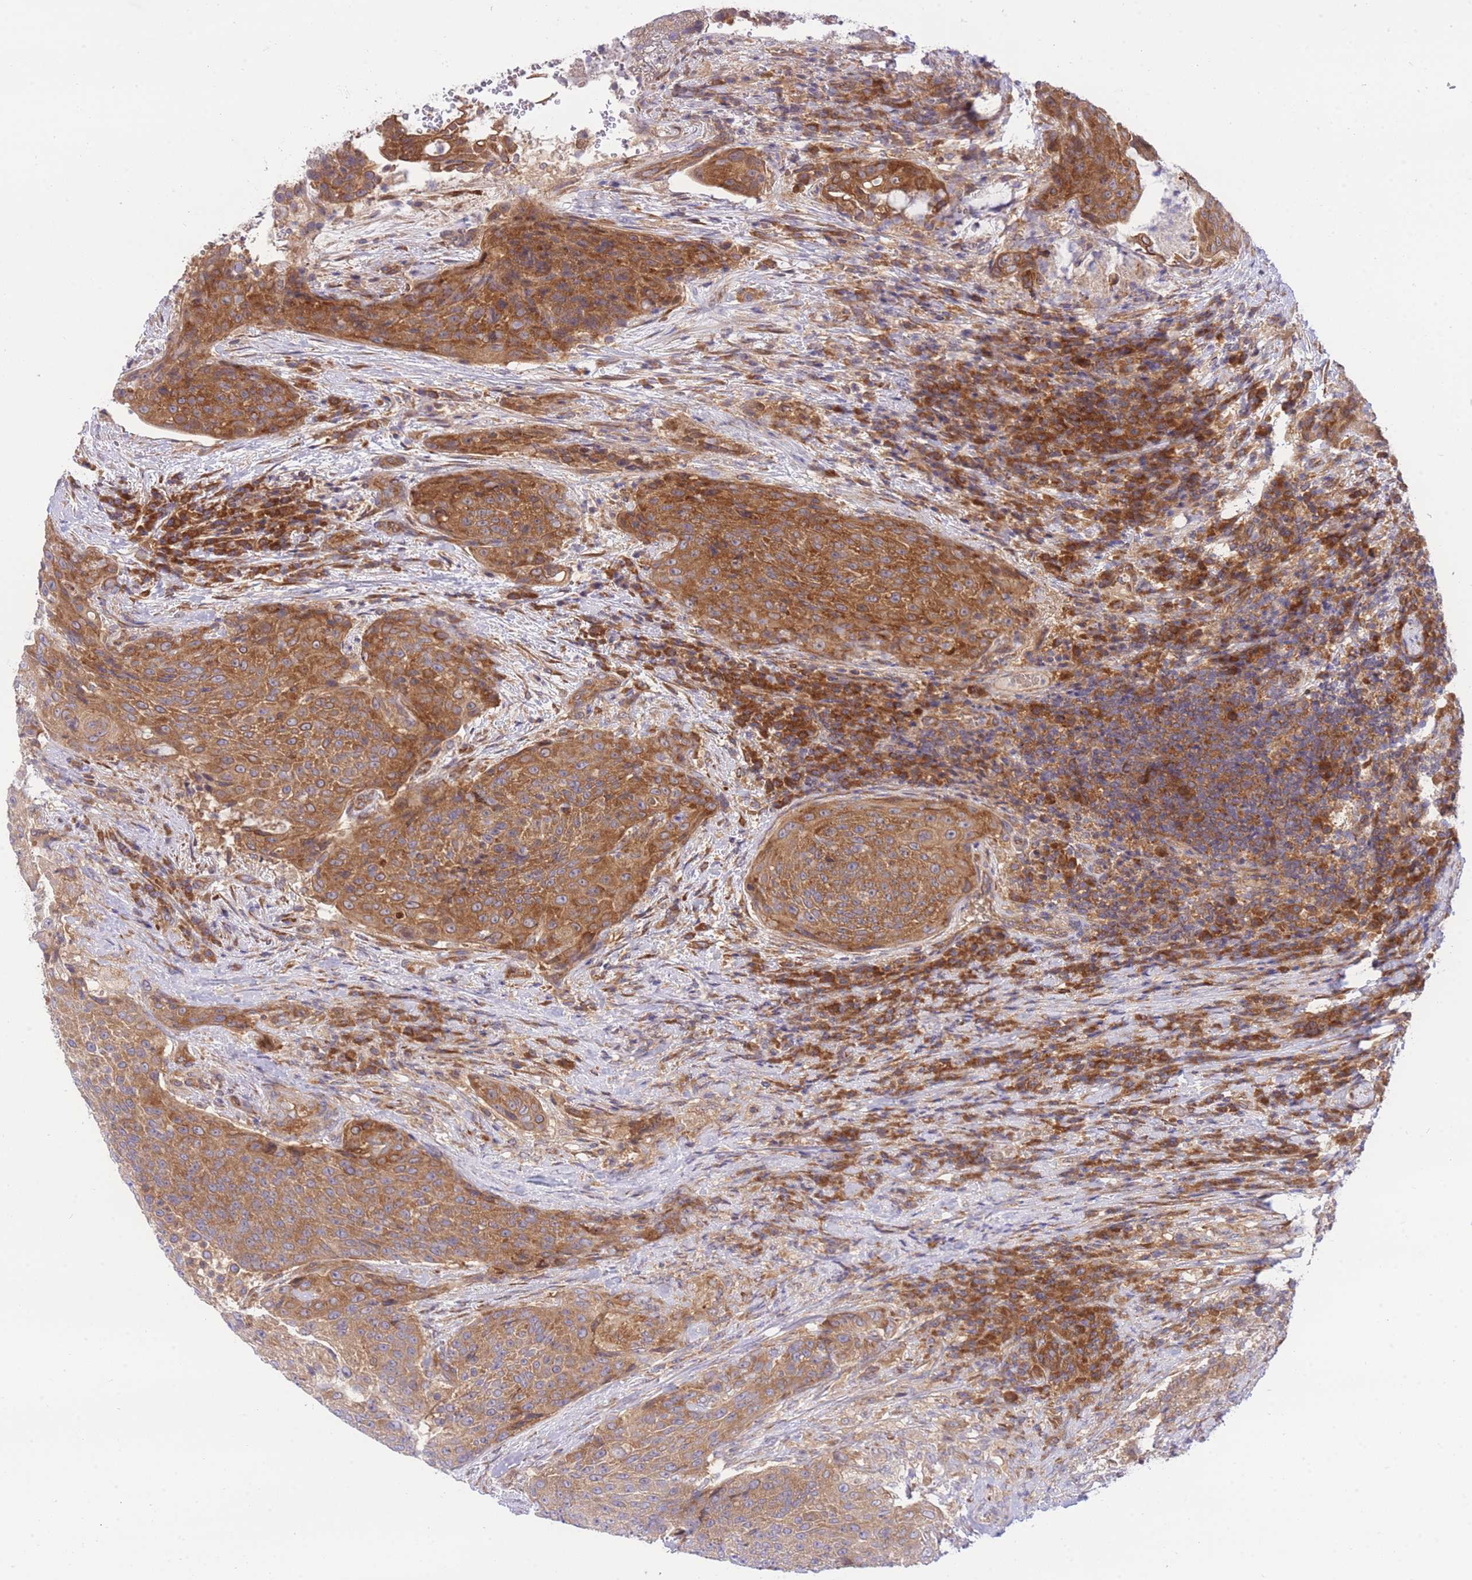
{"staining": {"intensity": "moderate", "quantity": ">75%", "location": "cytoplasmic/membranous"}, "tissue": "urothelial cancer", "cell_type": "Tumor cells", "image_type": "cancer", "snomed": [{"axis": "morphology", "description": "Urothelial carcinoma, High grade"}, {"axis": "topography", "description": "Urinary bladder"}], "caption": "A brown stain labels moderate cytoplasmic/membranous positivity of a protein in urothelial carcinoma (high-grade) tumor cells. The protein is shown in brown color, while the nuclei are stained blue.", "gene": "EIF2B2", "patient": {"sex": "female", "age": 63}}